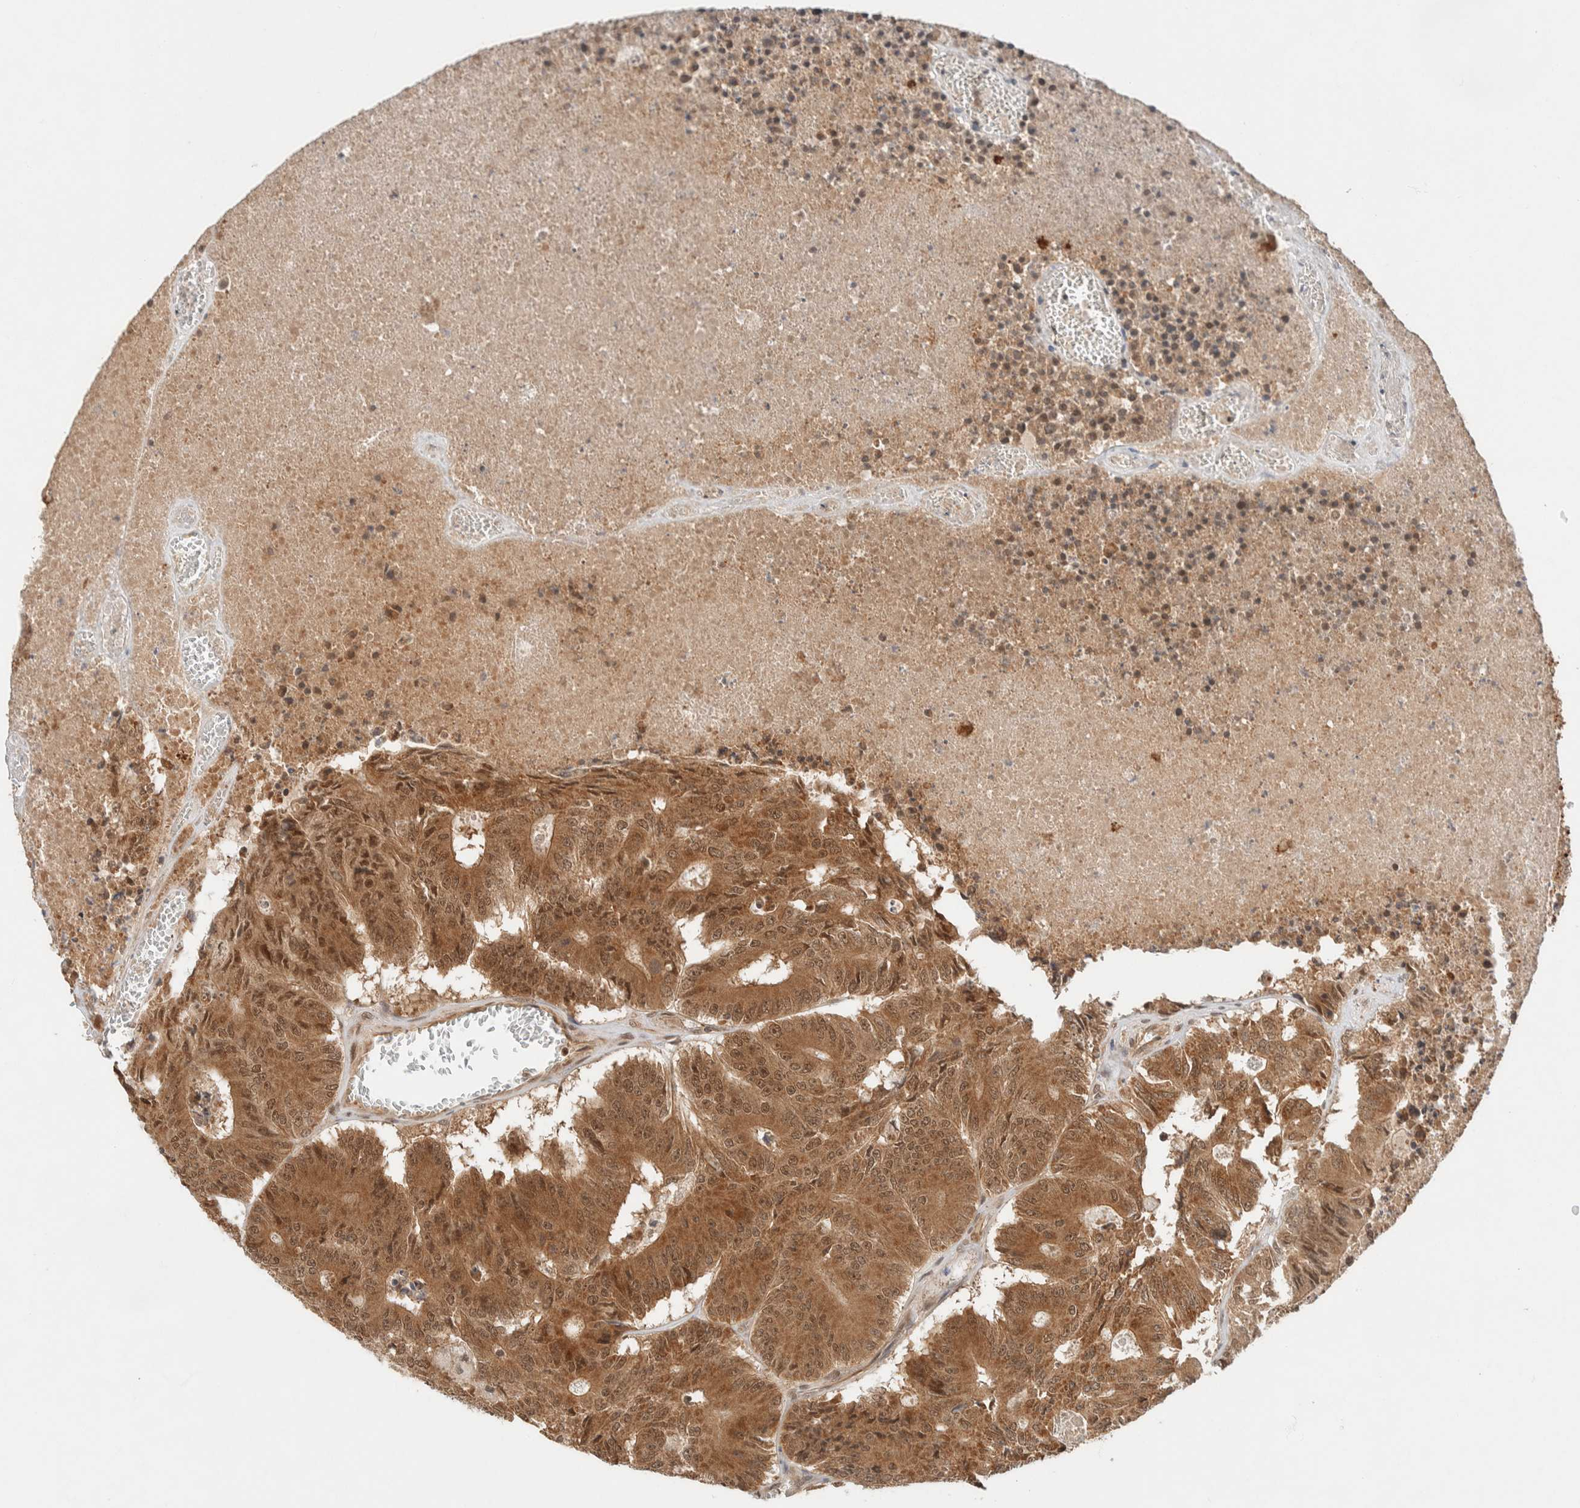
{"staining": {"intensity": "moderate", "quantity": ">75%", "location": "cytoplasmic/membranous,nuclear"}, "tissue": "colorectal cancer", "cell_type": "Tumor cells", "image_type": "cancer", "snomed": [{"axis": "morphology", "description": "Adenocarcinoma, NOS"}, {"axis": "topography", "description": "Colon"}], "caption": "High-magnification brightfield microscopy of adenocarcinoma (colorectal) stained with DAB (brown) and counterstained with hematoxylin (blue). tumor cells exhibit moderate cytoplasmic/membranous and nuclear positivity is present in approximately>75% of cells. Nuclei are stained in blue.", "gene": "C8orf76", "patient": {"sex": "male", "age": 87}}